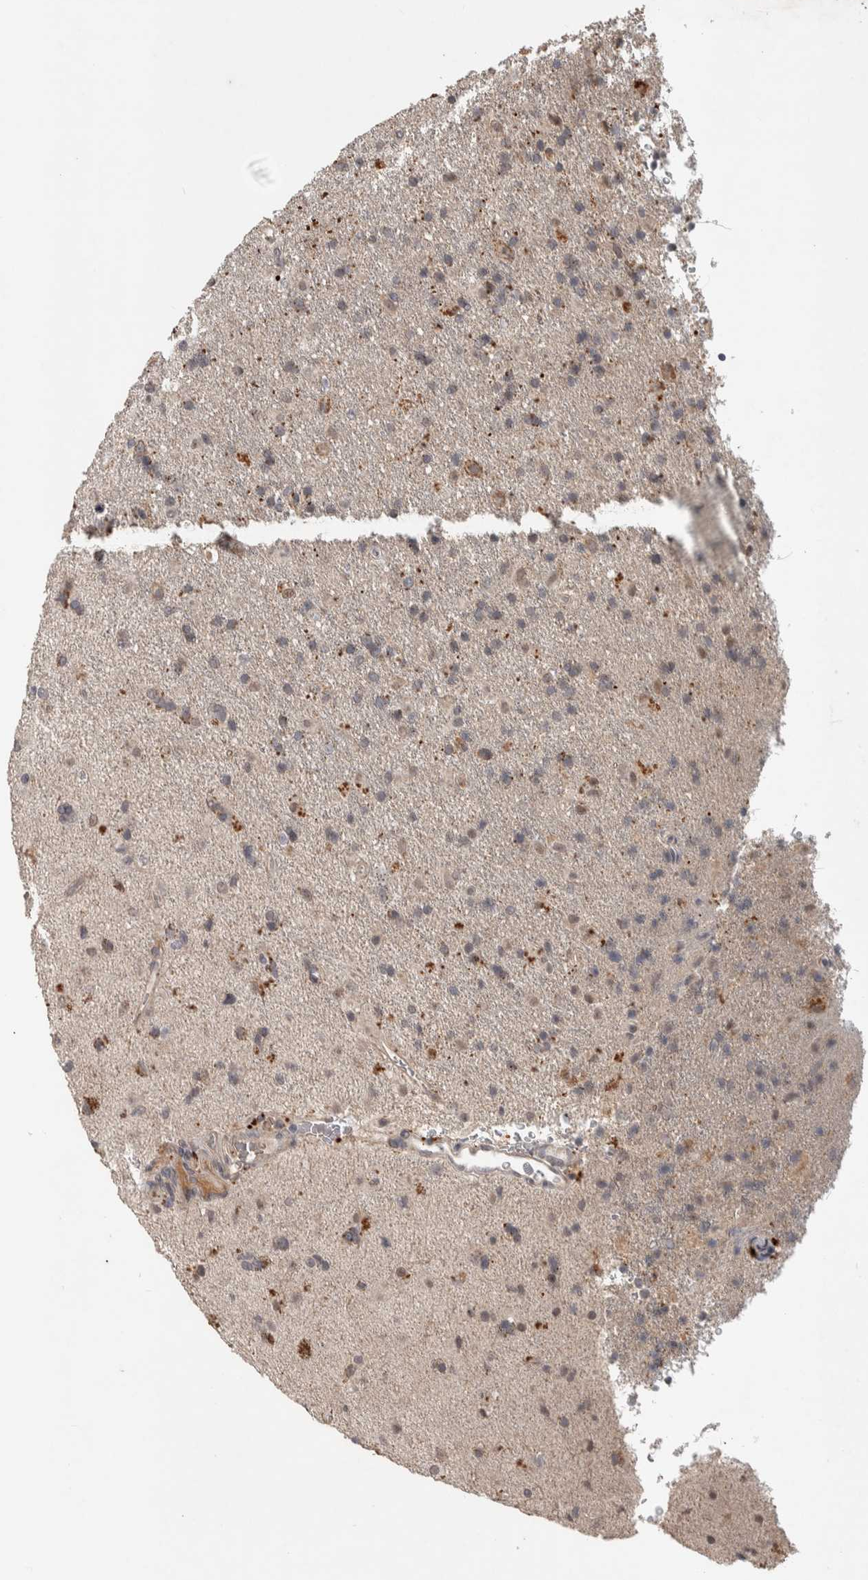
{"staining": {"intensity": "weak", "quantity": "25%-75%", "location": "cytoplasmic/membranous"}, "tissue": "glioma", "cell_type": "Tumor cells", "image_type": "cancer", "snomed": [{"axis": "morphology", "description": "Glioma, malignant, Low grade"}, {"axis": "topography", "description": "Brain"}], "caption": "Immunohistochemical staining of human glioma reveals weak cytoplasmic/membranous protein staining in about 25%-75% of tumor cells.", "gene": "CHRM3", "patient": {"sex": "male", "age": 65}}